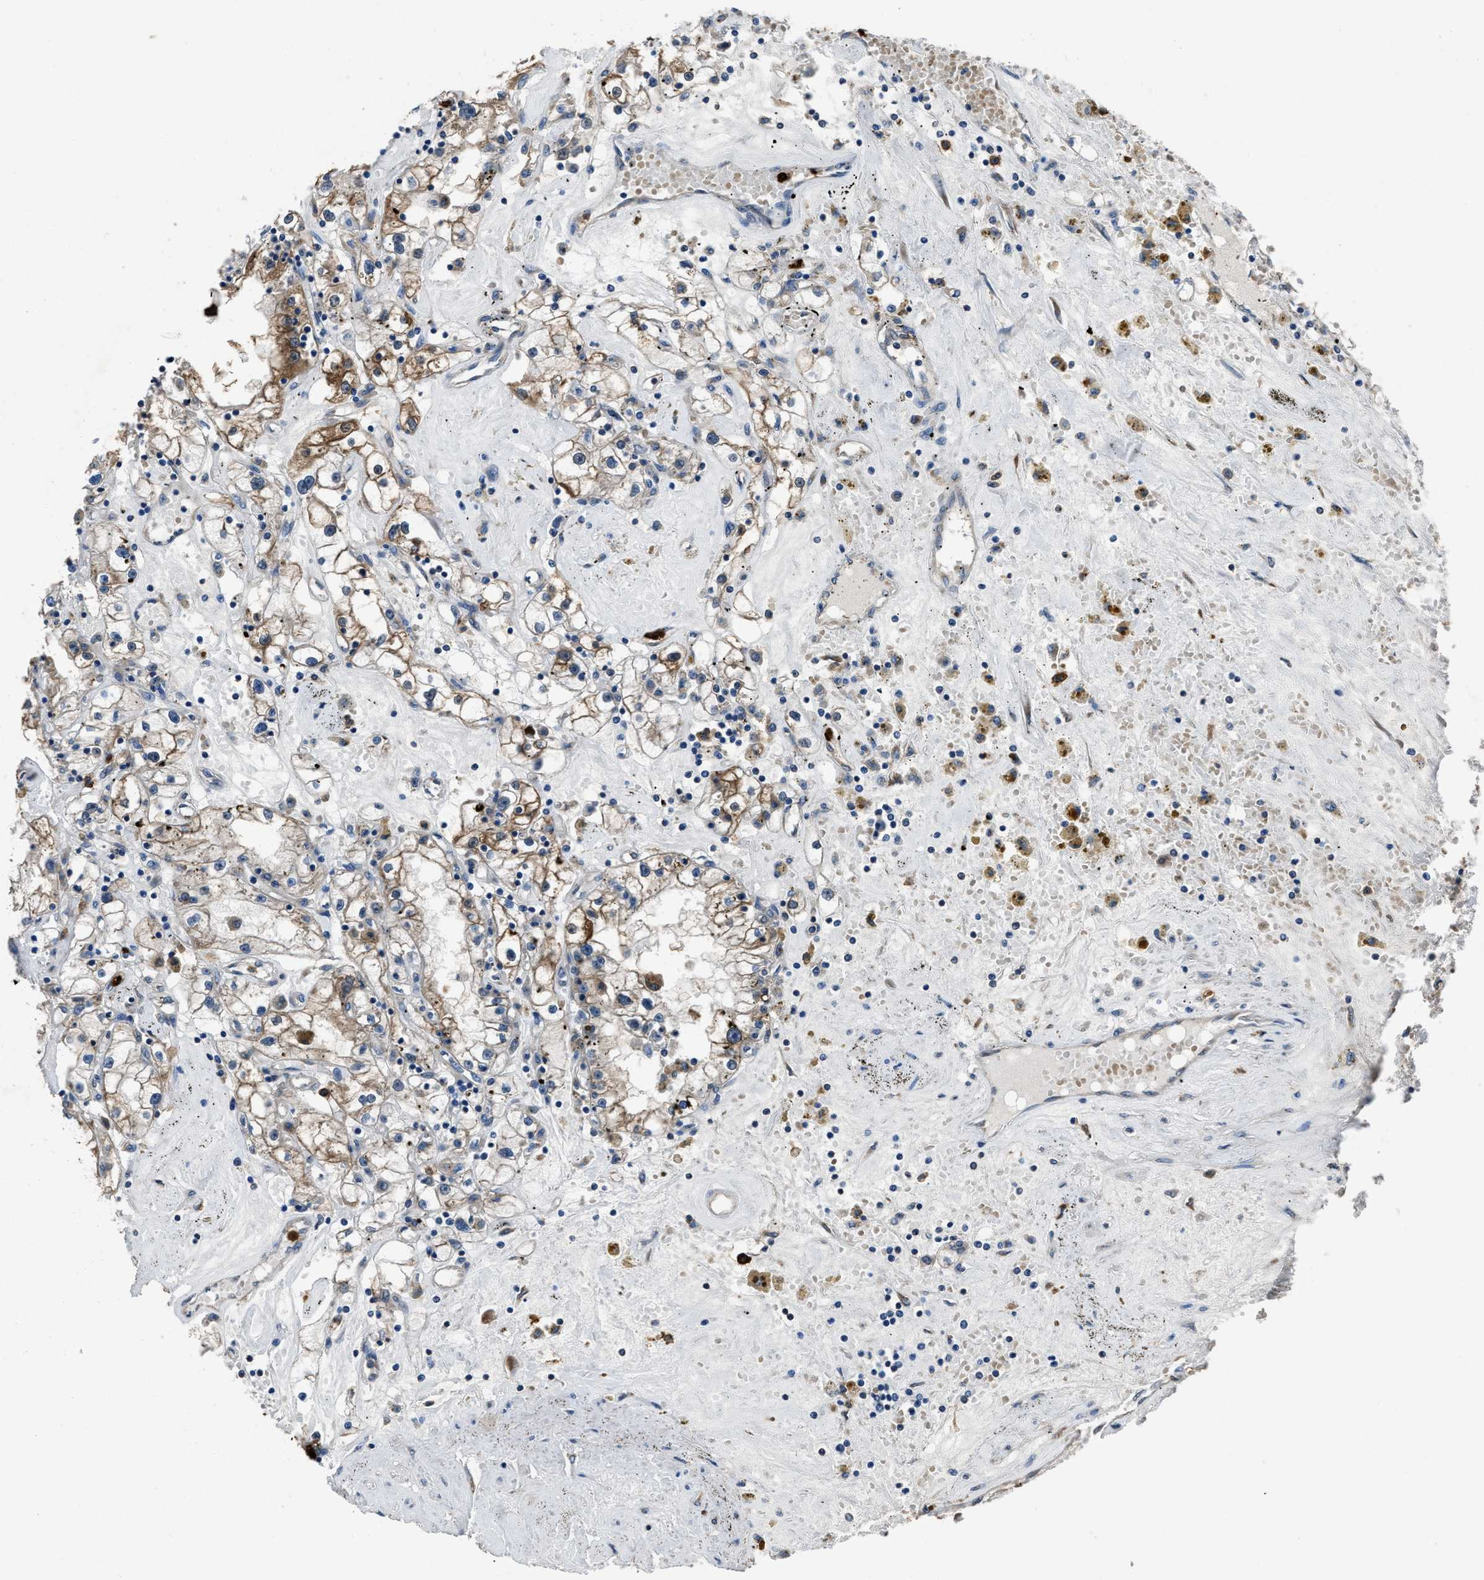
{"staining": {"intensity": "moderate", "quantity": ">75%", "location": "cytoplasmic/membranous"}, "tissue": "renal cancer", "cell_type": "Tumor cells", "image_type": "cancer", "snomed": [{"axis": "morphology", "description": "Adenocarcinoma, NOS"}, {"axis": "topography", "description": "Kidney"}], "caption": "Immunohistochemistry (DAB) staining of renal adenocarcinoma displays moderate cytoplasmic/membranous protein positivity in approximately >75% of tumor cells.", "gene": "ANGPT1", "patient": {"sex": "male", "age": 56}}